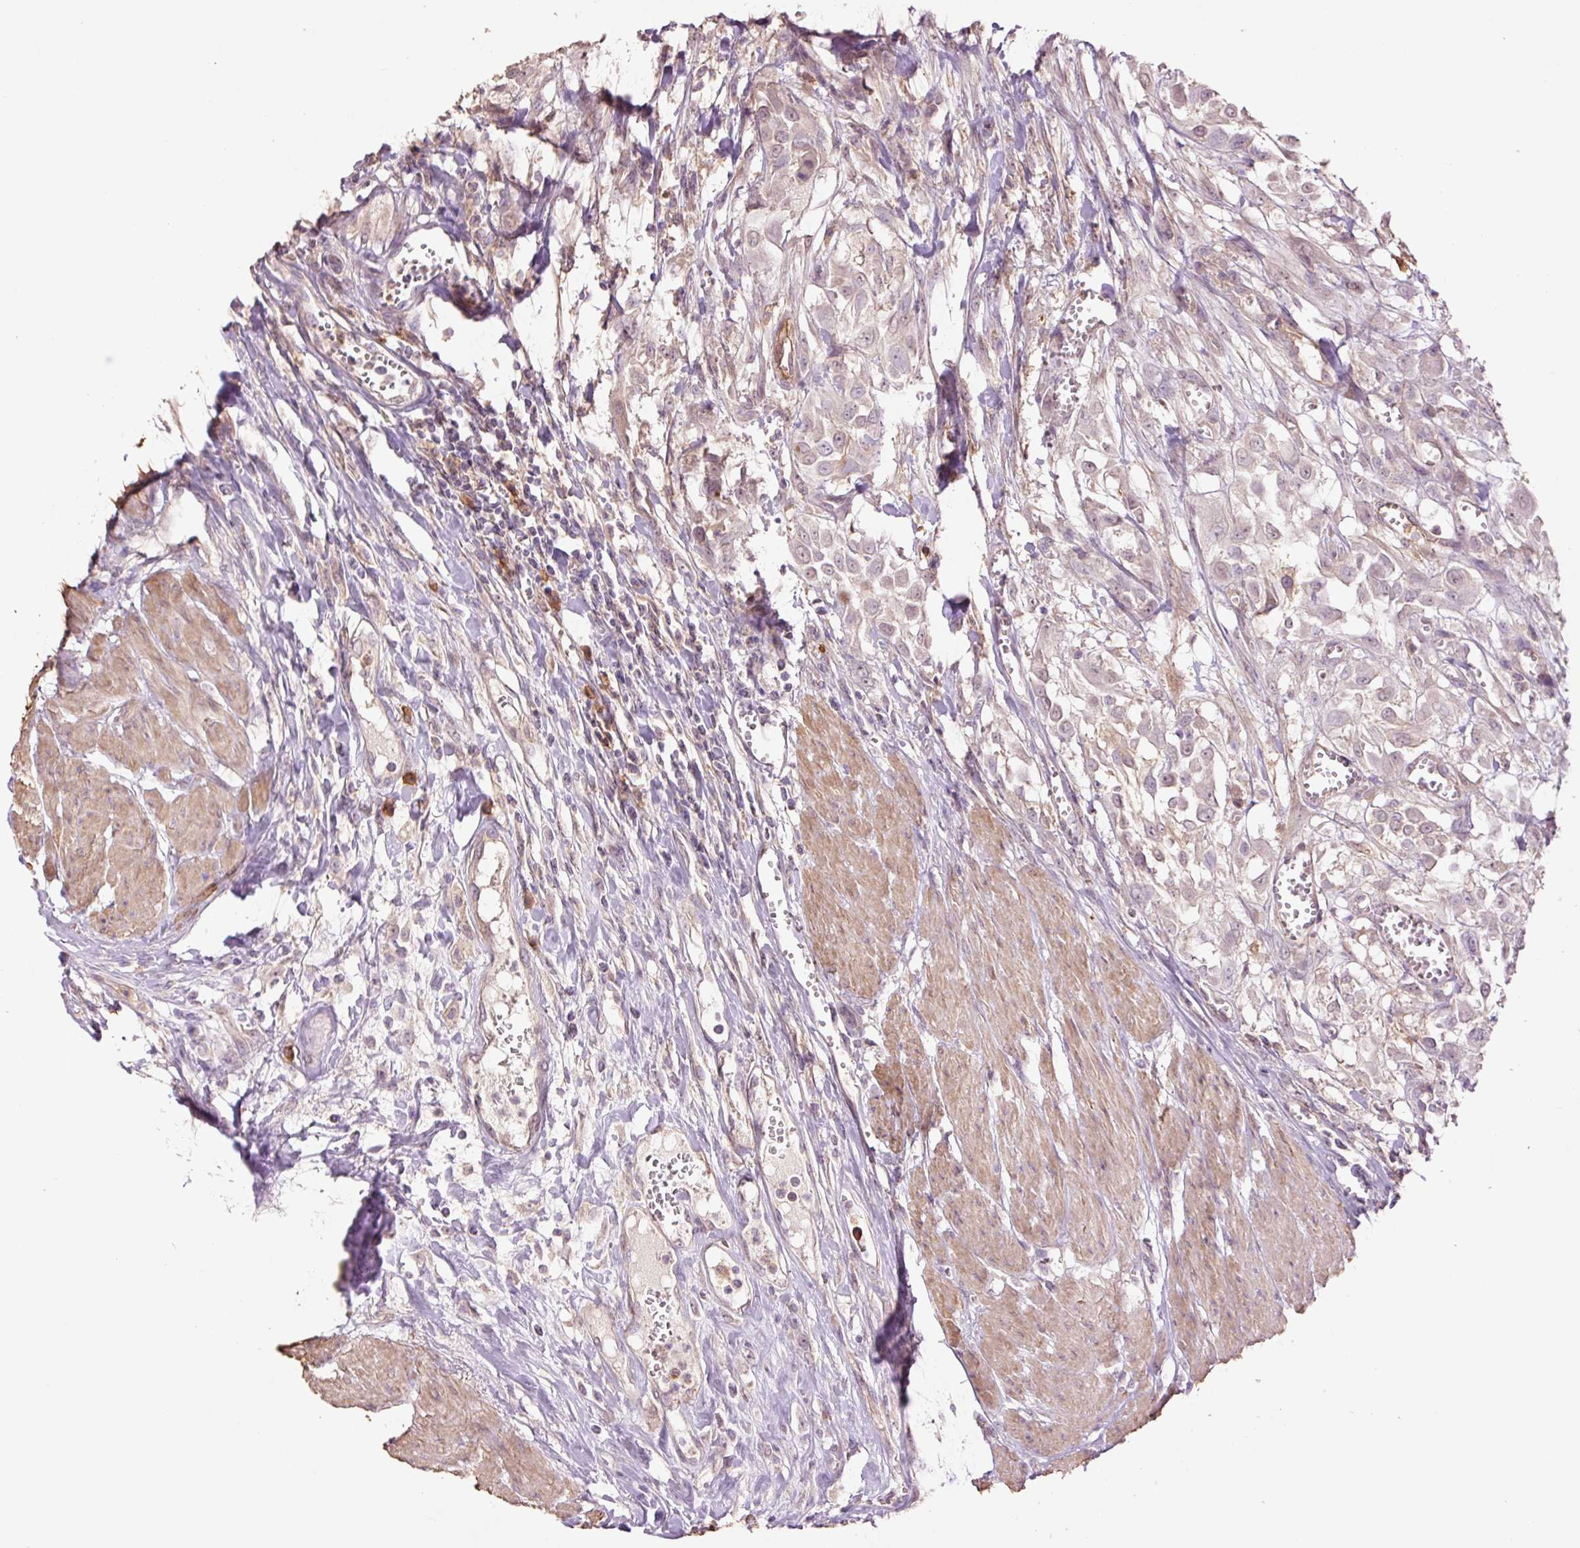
{"staining": {"intensity": "weak", "quantity": "25%-75%", "location": "cytoplasmic/membranous"}, "tissue": "urothelial cancer", "cell_type": "Tumor cells", "image_type": "cancer", "snomed": [{"axis": "morphology", "description": "Urothelial carcinoma, High grade"}, {"axis": "topography", "description": "Urinary bladder"}], "caption": "Immunohistochemistry (IHC) (DAB (3,3'-diaminobenzidine)) staining of high-grade urothelial carcinoma displays weak cytoplasmic/membranous protein expression in approximately 25%-75% of tumor cells.", "gene": "SLC1A4", "patient": {"sex": "male", "age": 57}}